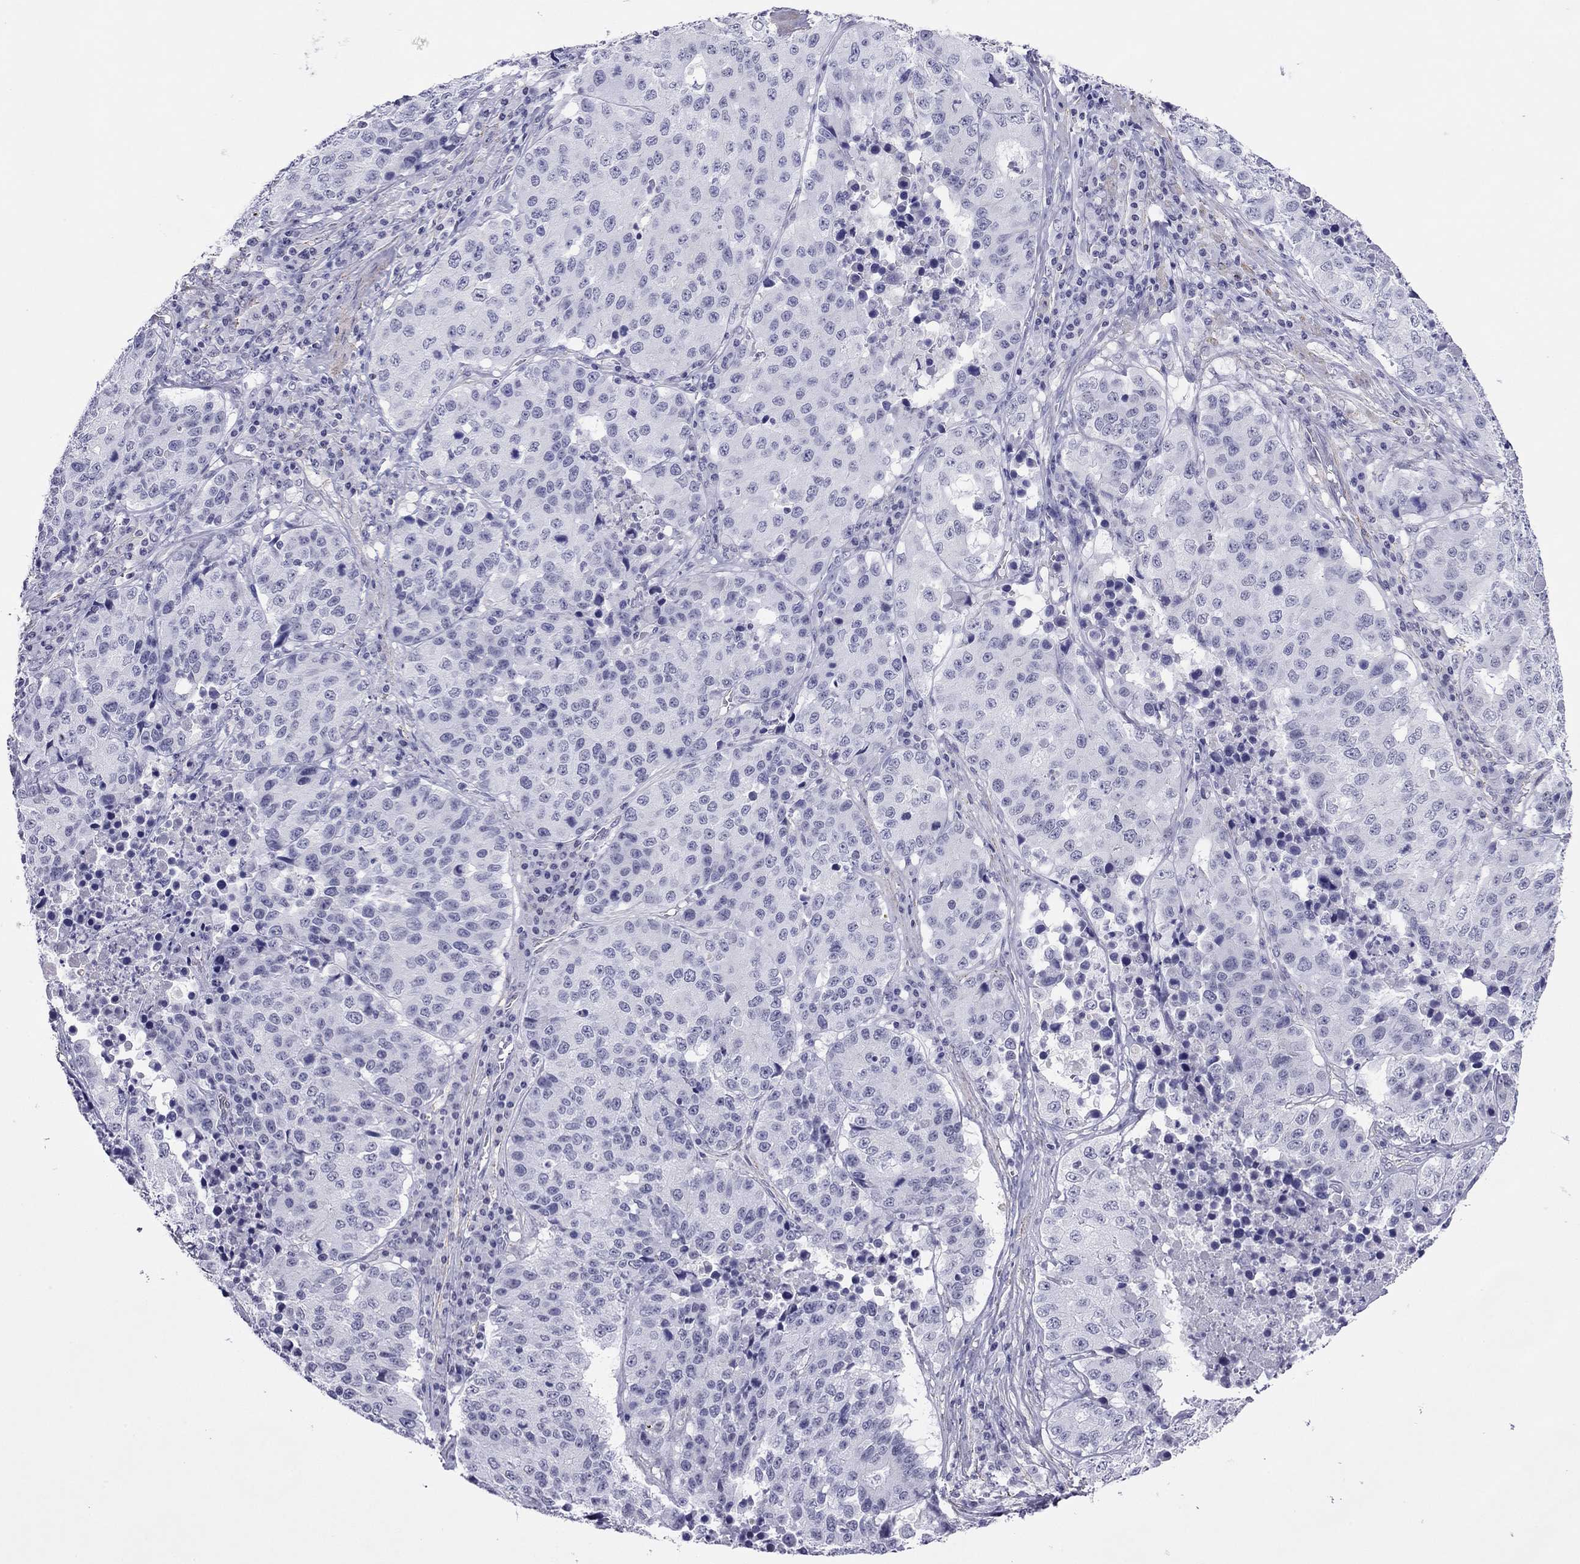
{"staining": {"intensity": "negative", "quantity": "none", "location": "none"}, "tissue": "stomach cancer", "cell_type": "Tumor cells", "image_type": "cancer", "snomed": [{"axis": "morphology", "description": "Adenocarcinoma, NOS"}, {"axis": "topography", "description": "Stomach"}], "caption": "IHC of stomach adenocarcinoma displays no positivity in tumor cells. The staining was performed using DAB (3,3'-diaminobenzidine) to visualize the protein expression in brown, while the nuclei were stained in blue with hematoxylin (Magnification: 20x).", "gene": "MYMX", "patient": {"sex": "male", "age": 71}}